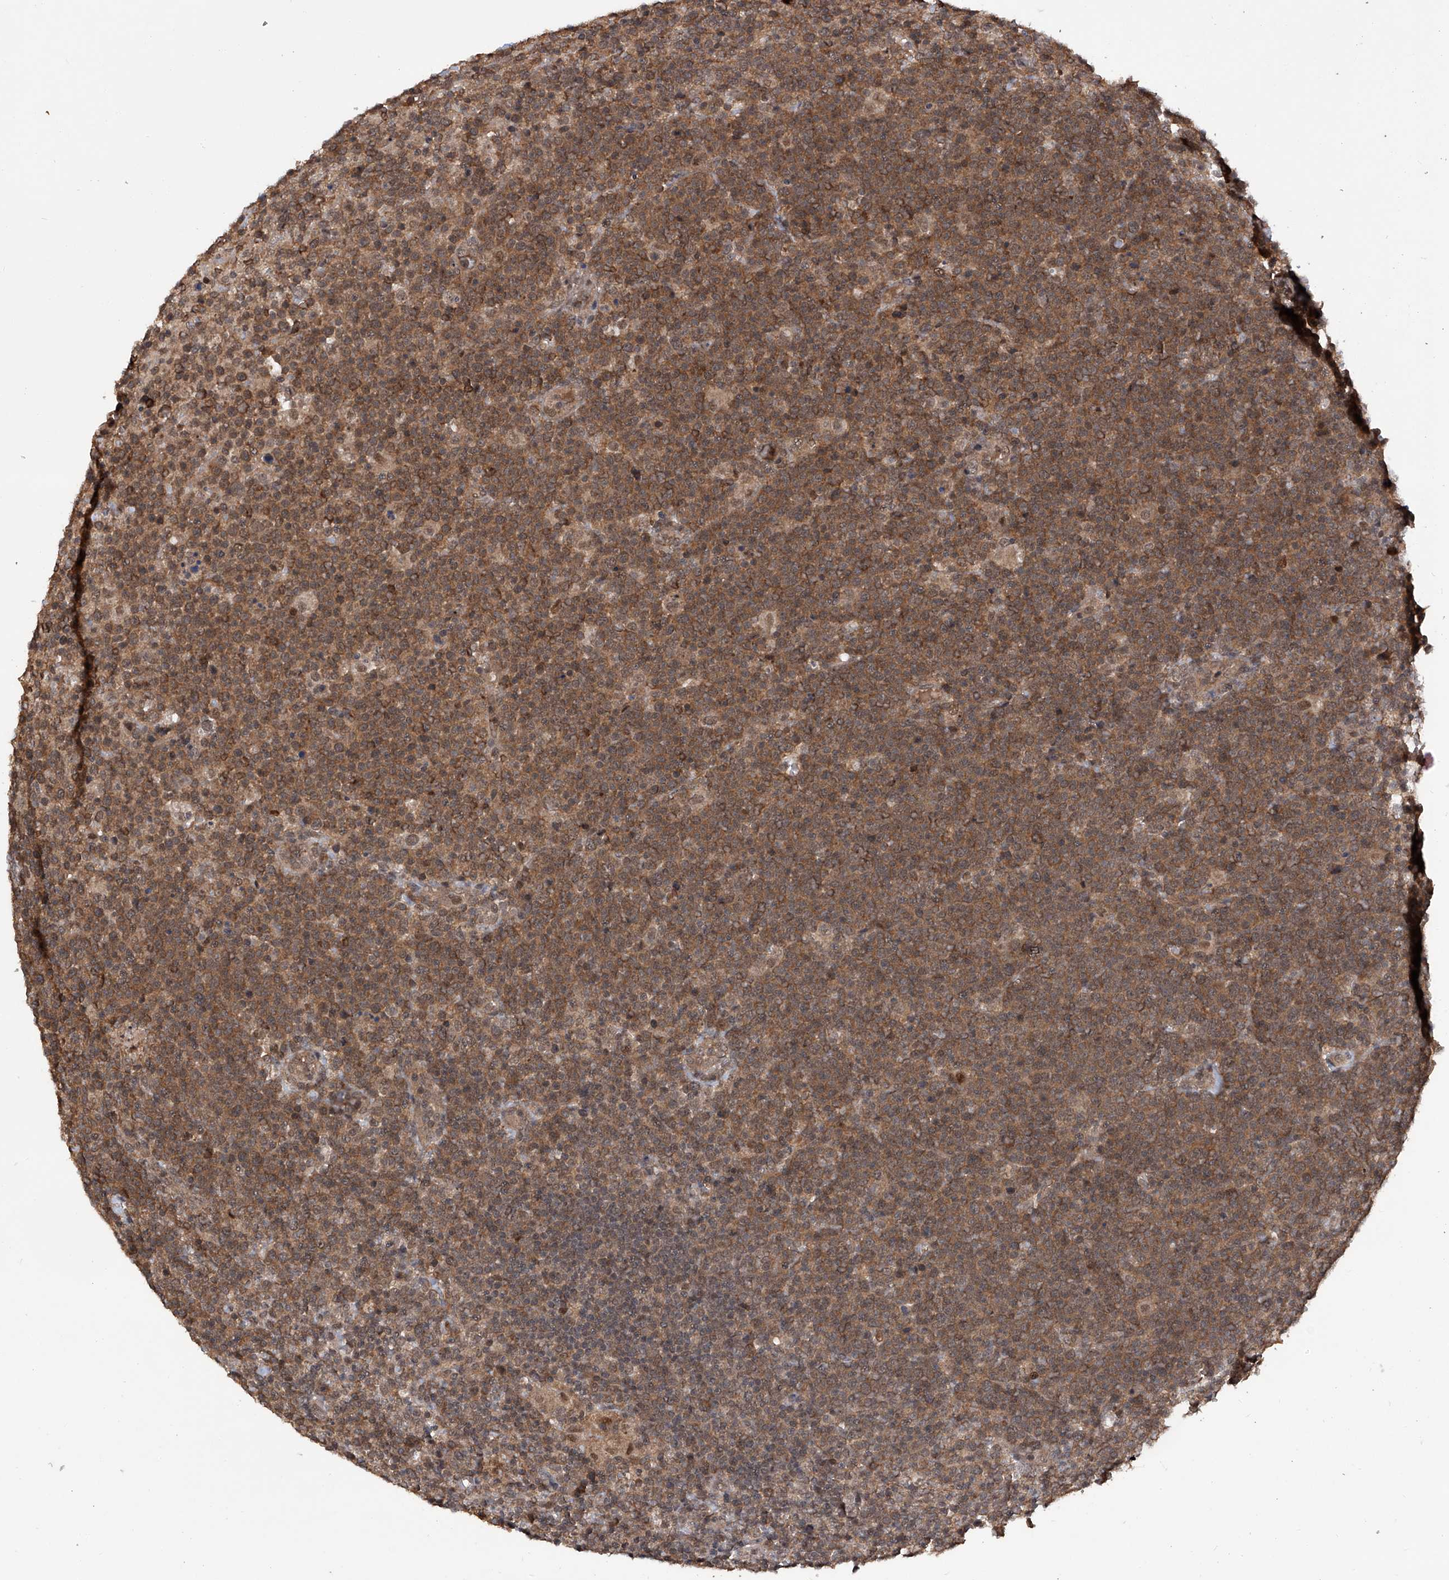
{"staining": {"intensity": "moderate", "quantity": ">75%", "location": "cytoplasmic/membranous"}, "tissue": "lymphoma", "cell_type": "Tumor cells", "image_type": "cancer", "snomed": [{"axis": "morphology", "description": "Malignant lymphoma, non-Hodgkin's type, High grade"}, {"axis": "topography", "description": "Lymph node"}], "caption": "DAB immunohistochemical staining of human lymphoma shows moderate cytoplasmic/membranous protein positivity in approximately >75% of tumor cells.", "gene": "LYSMD4", "patient": {"sex": "male", "age": 61}}